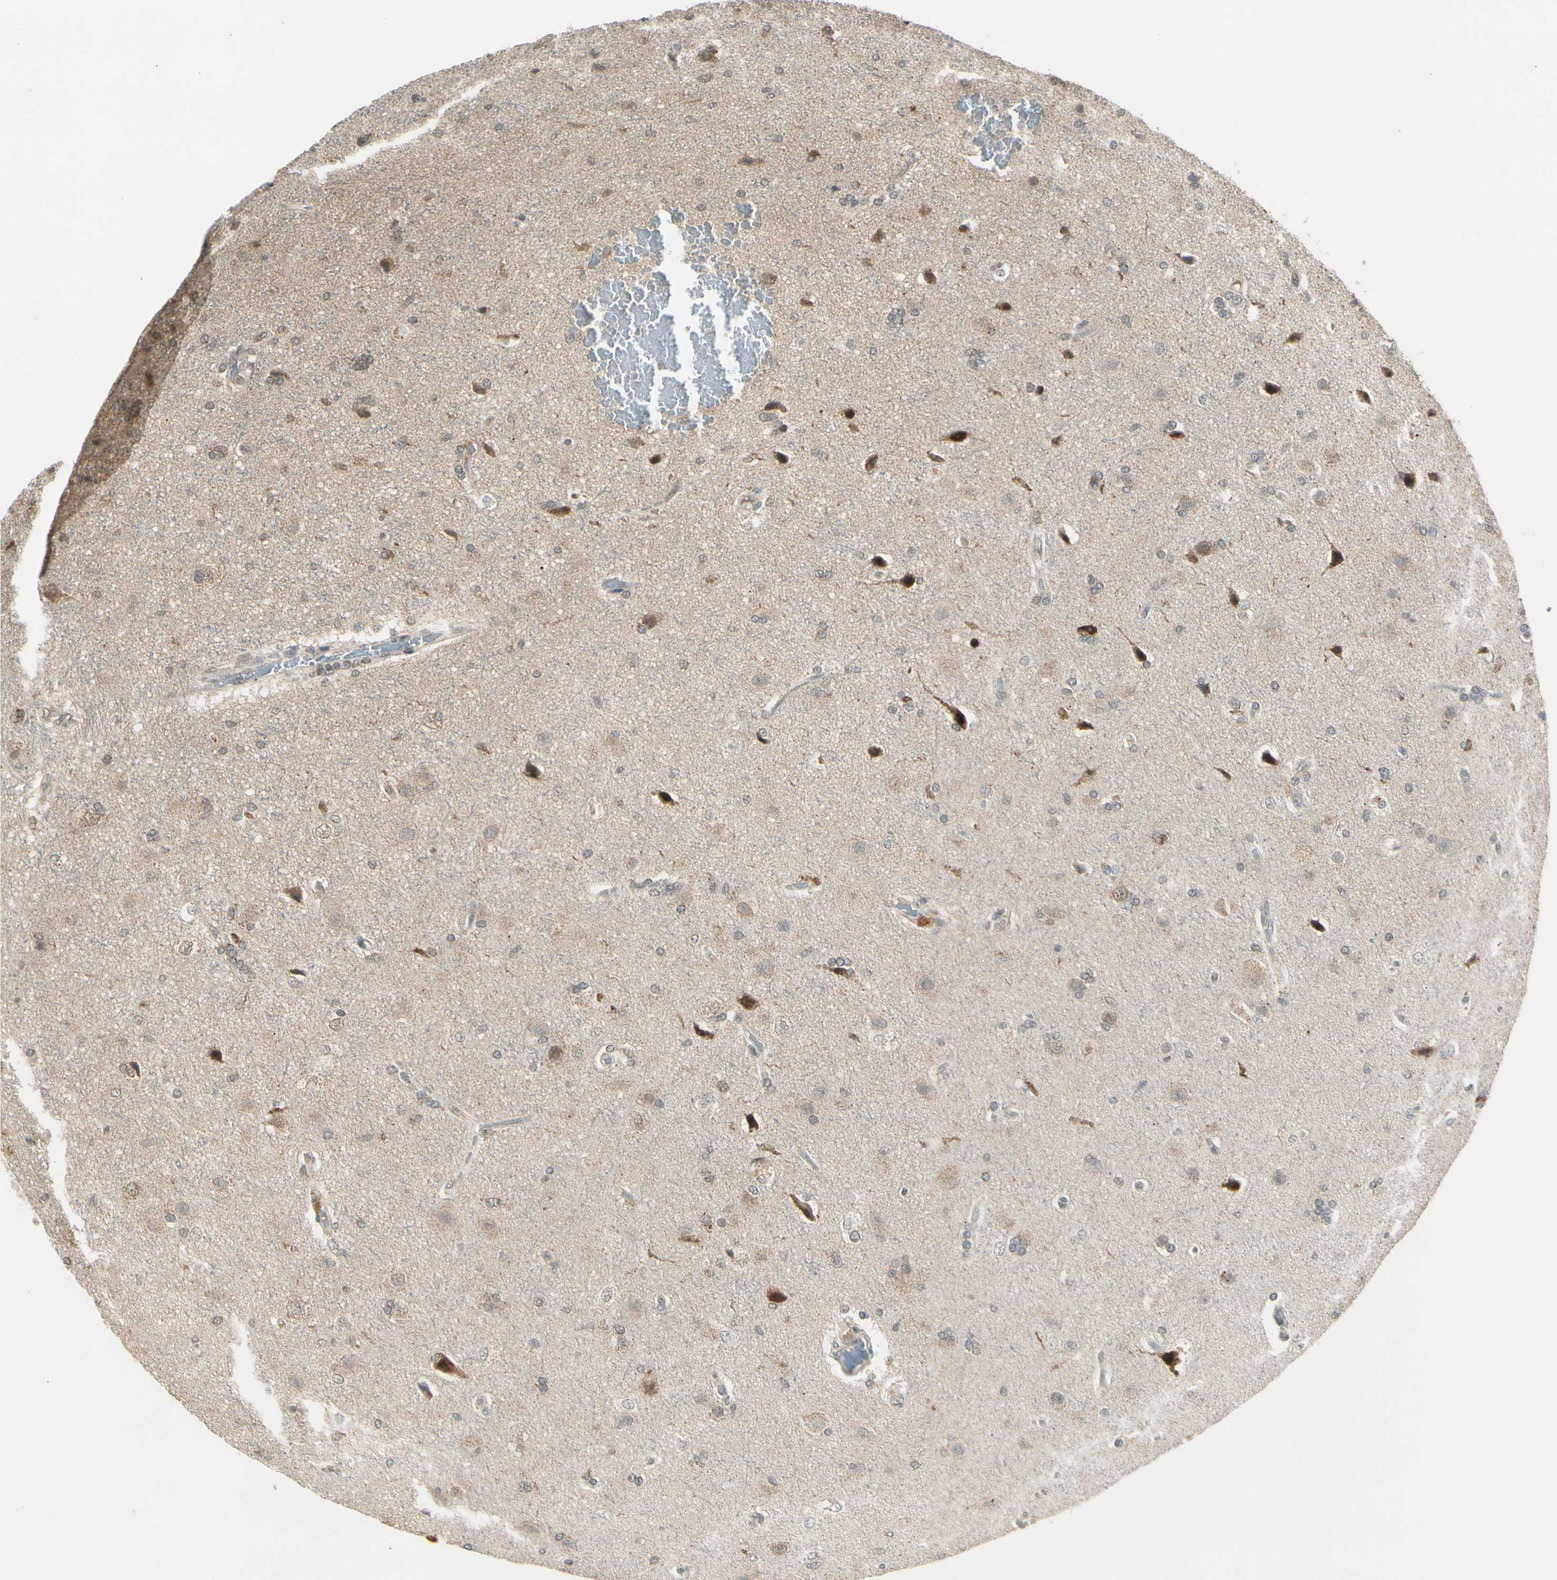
{"staining": {"intensity": "weak", "quantity": "25%-75%", "location": "cytoplasmic/membranous"}, "tissue": "glioma", "cell_type": "Tumor cells", "image_type": "cancer", "snomed": [{"axis": "morphology", "description": "Glioma, malignant, High grade"}, {"axis": "topography", "description": "Brain"}], "caption": "Weak cytoplasmic/membranous protein positivity is seen in about 25%-75% of tumor cells in glioma. Using DAB (brown) and hematoxylin (blue) stains, captured at high magnification using brightfield microscopy.", "gene": "KHDC4", "patient": {"sex": "male", "age": 71}}